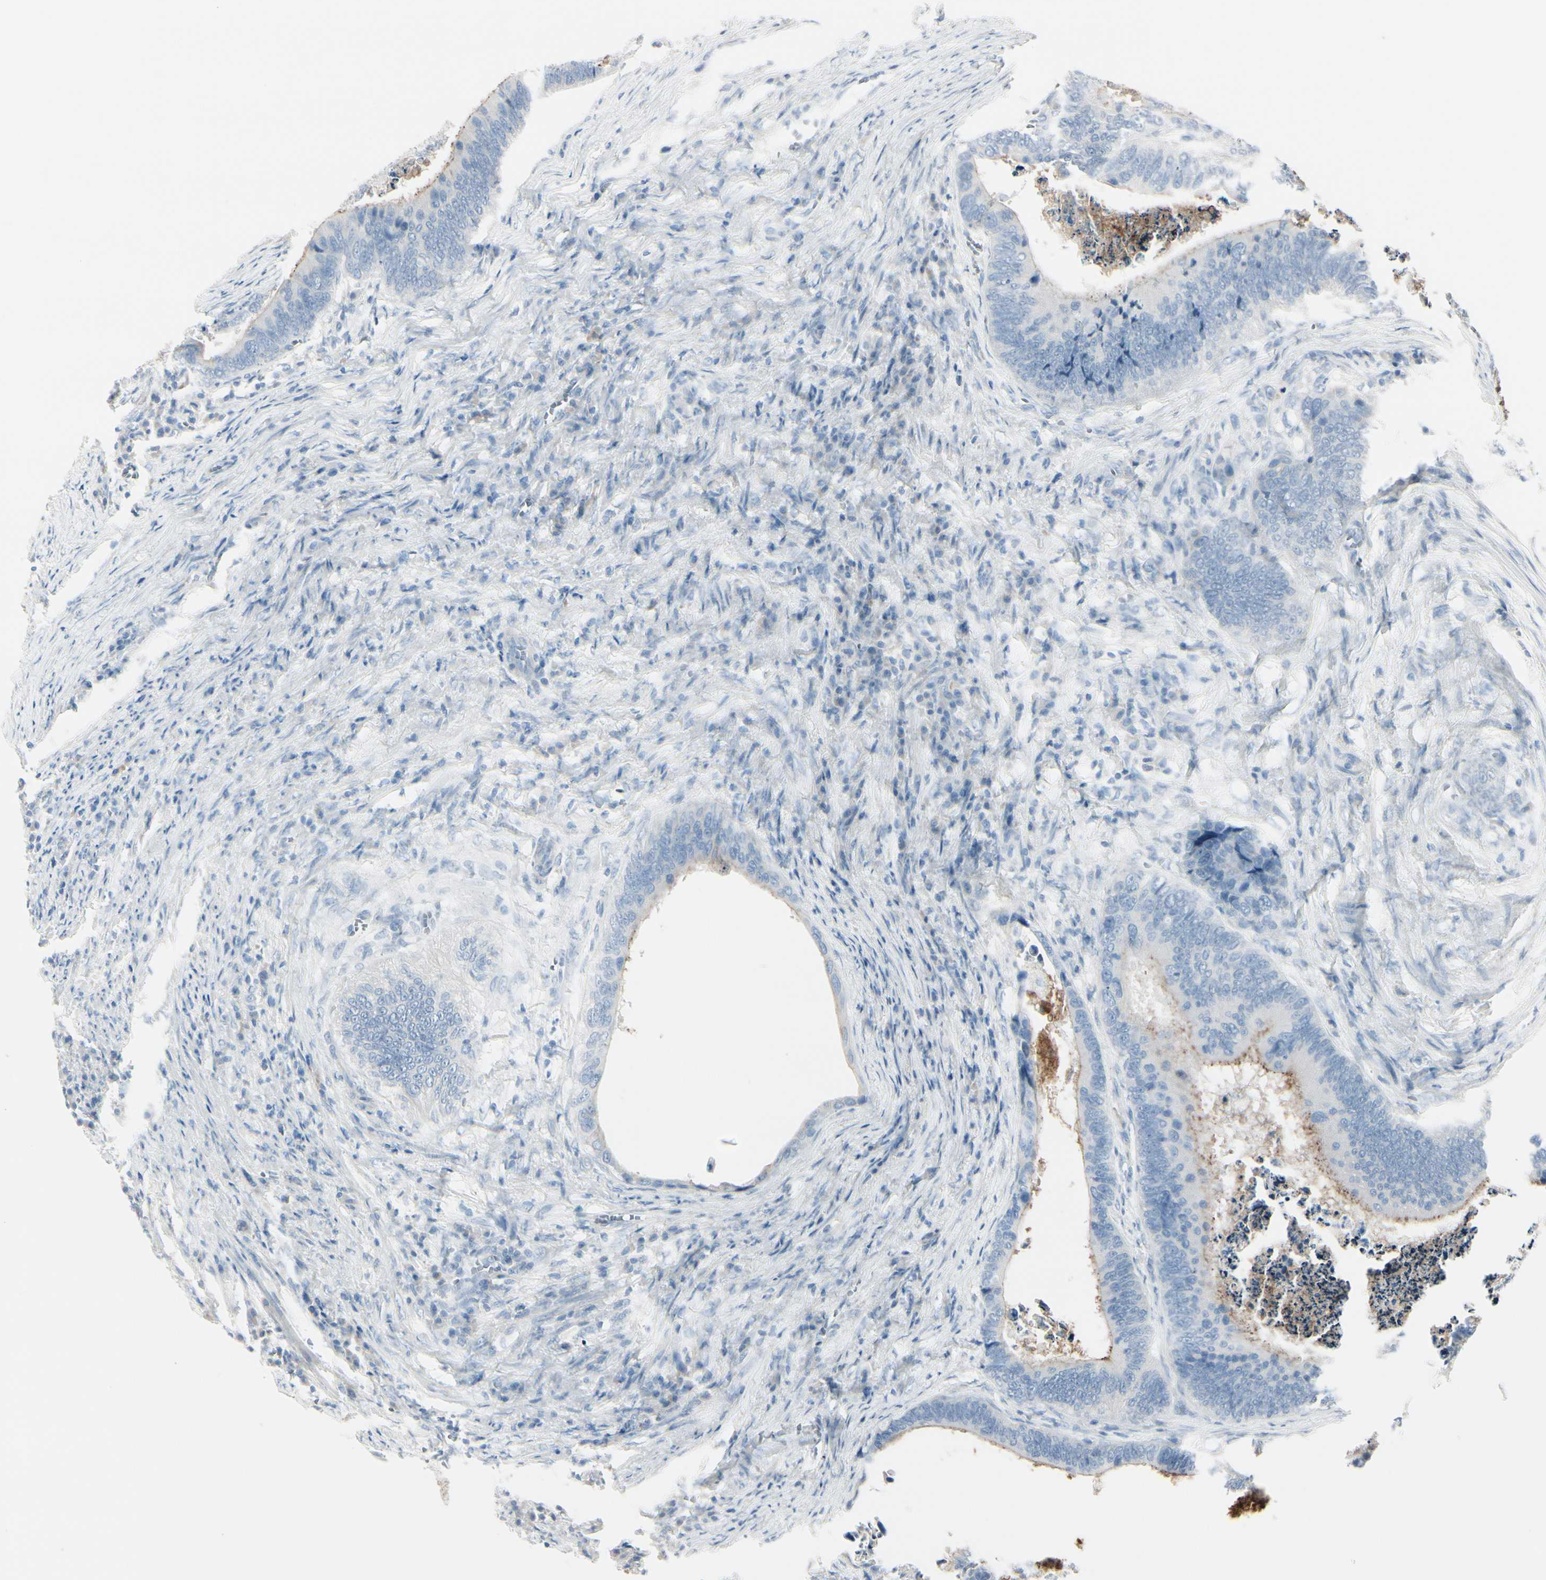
{"staining": {"intensity": "weak", "quantity": "25%-75%", "location": "cytoplasmic/membranous"}, "tissue": "colorectal cancer", "cell_type": "Tumor cells", "image_type": "cancer", "snomed": [{"axis": "morphology", "description": "Adenocarcinoma, NOS"}, {"axis": "topography", "description": "Colon"}], "caption": "IHC (DAB (3,3'-diaminobenzidine)) staining of colorectal adenocarcinoma demonstrates weak cytoplasmic/membranous protein positivity in about 25%-75% of tumor cells.", "gene": "CDHR5", "patient": {"sex": "male", "age": 72}}